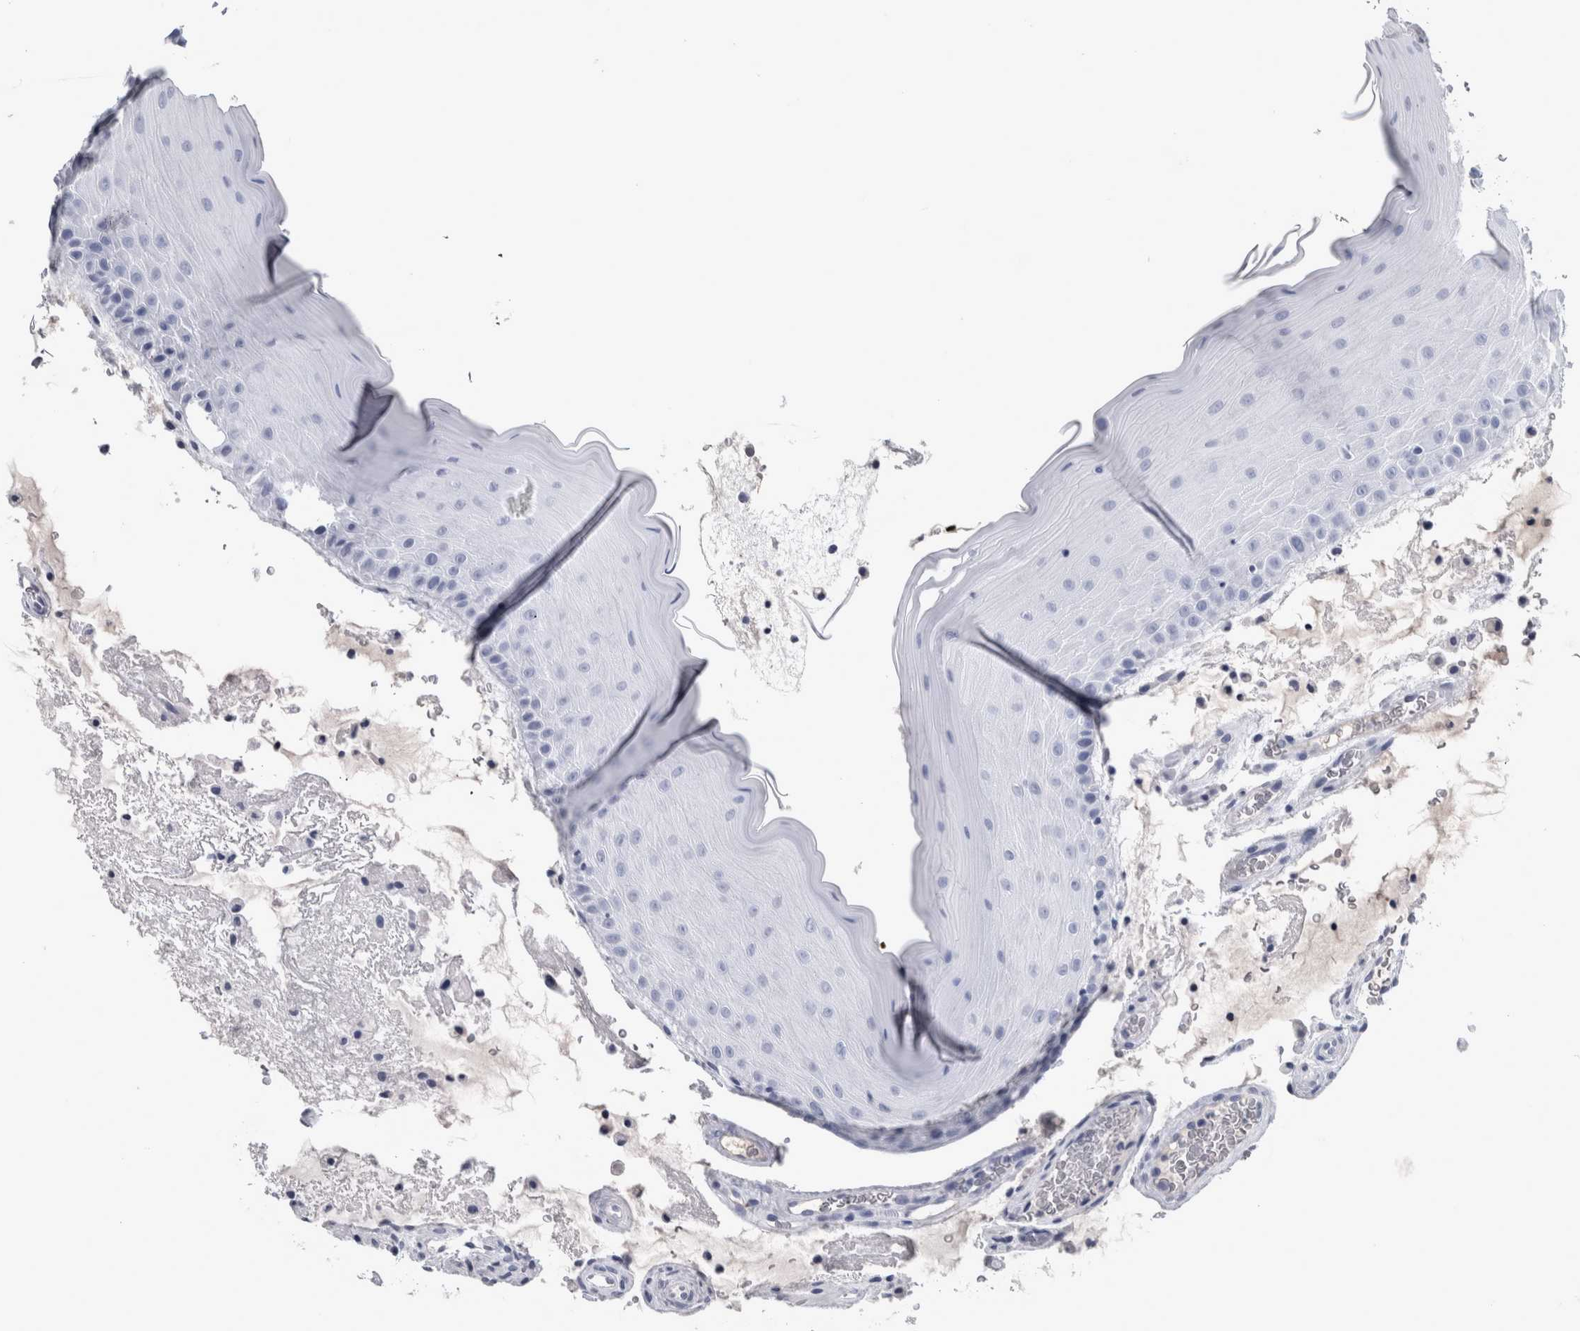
{"staining": {"intensity": "negative", "quantity": "none", "location": "none"}, "tissue": "oral mucosa", "cell_type": "Squamous epithelial cells", "image_type": "normal", "snomed": [{"axis": "morphology", "description": "Normal tissue, NOS"}, {"axis": "topography", "description": "Oral tissue"}], "caption": "A histopathology image of human oral mucosa is negative for staining in squamous epithelial cells. (DAB immunohistochemistry with hematoxylin counter stain).", "gene": "PAX5", "patient": {"sex": "male", "age": 13}}